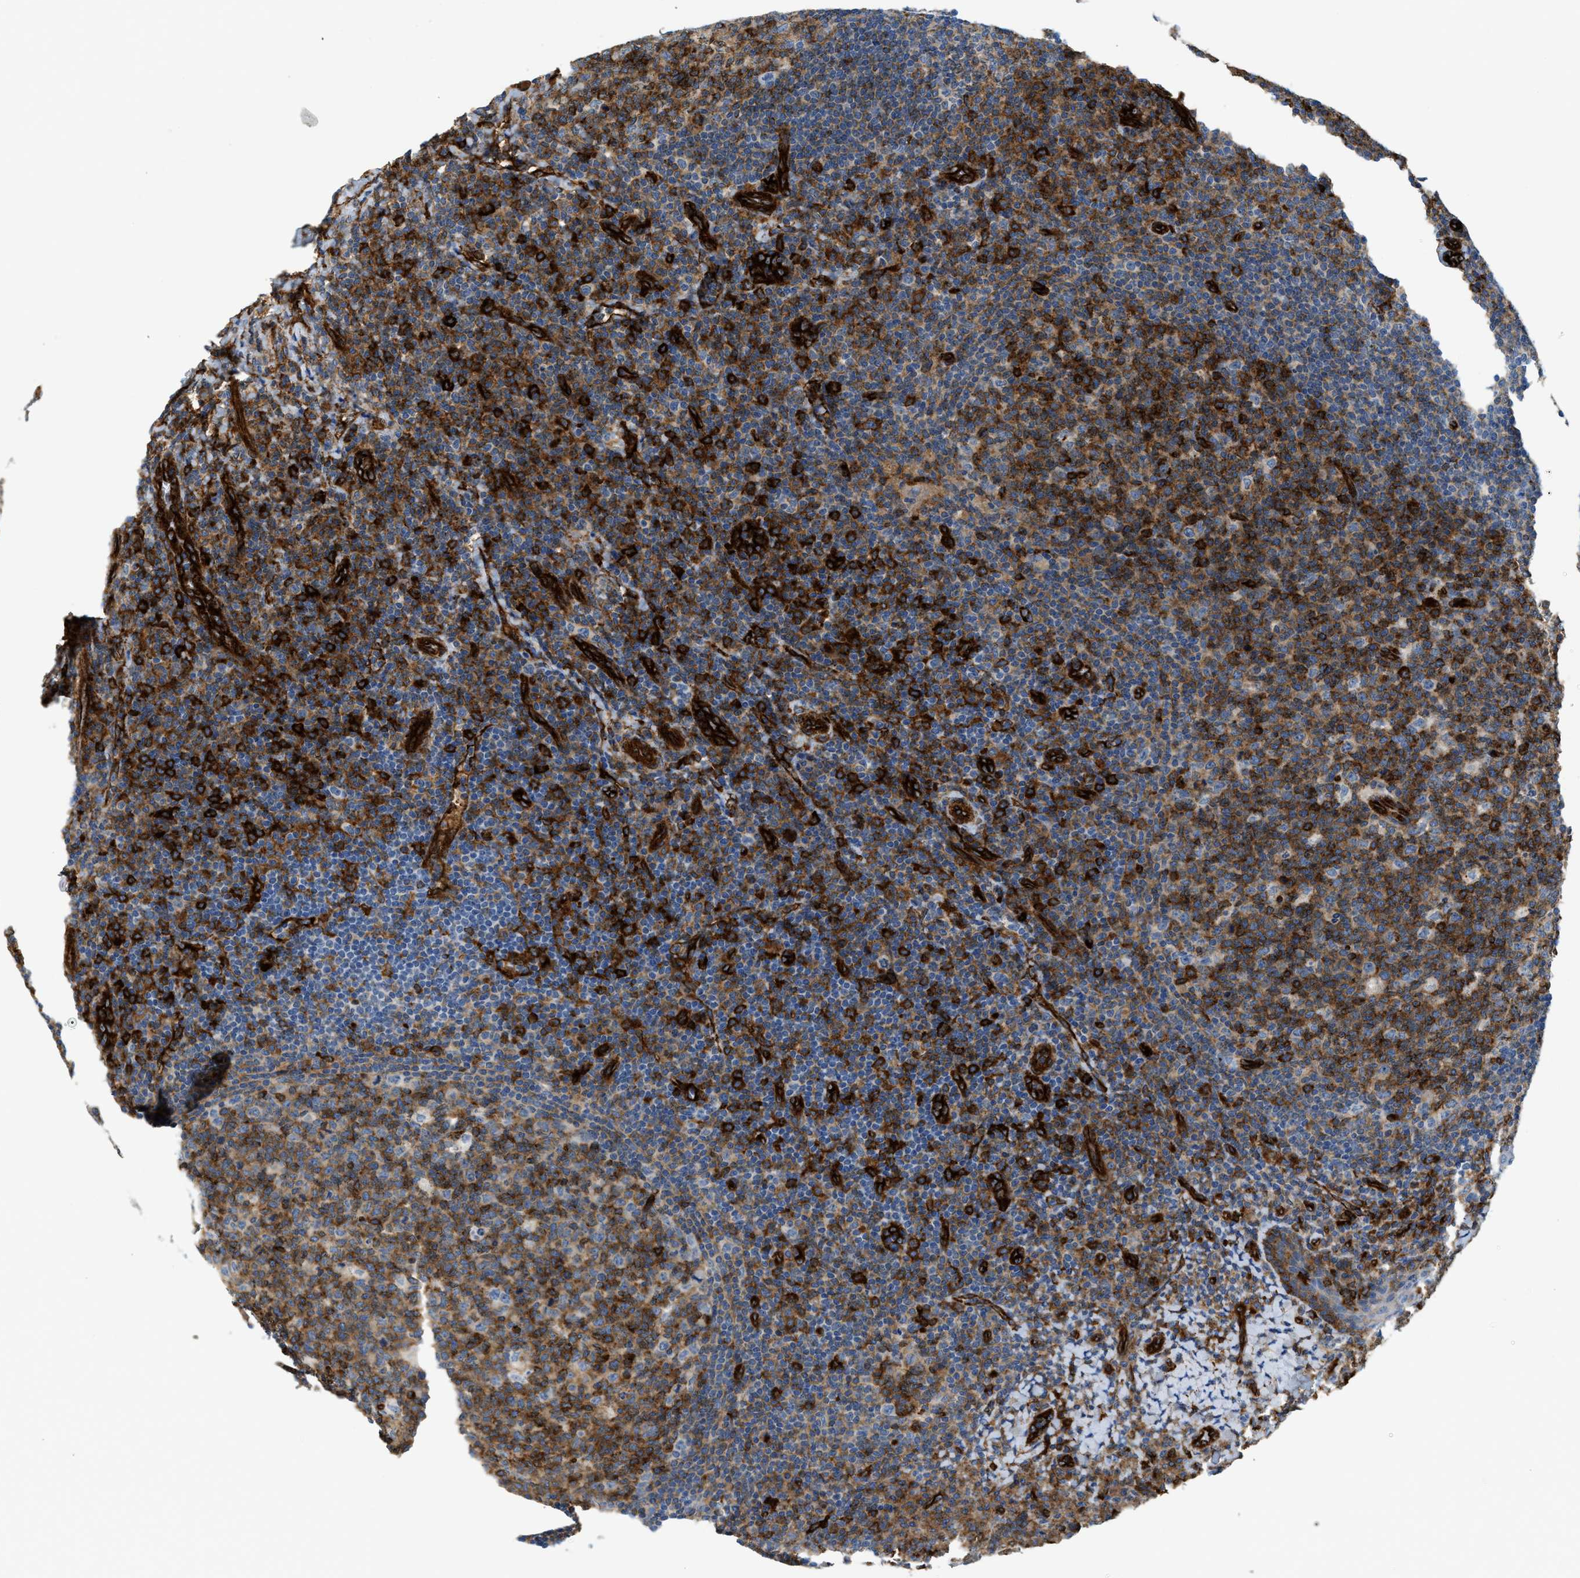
{"staining": {"intensity": "moderate", "quantity": "25%-75%", "location": "cytoplasmic/membranous"}, "tissue": "tonsil", "cell_type": "Germinal center cells", "image_type": "normal", "snomed": [{"axis": "morphology", "description": "Normal tissue, NOS"}, {"axis": "topography", "description": "Tonsil"}], "caption": "An IHC photomicrograph of normal tissue is shown. Protein staining in brown labels moderate cytoplasmic/membranous positivity in tonsil within germinal center cells. (DAB IHC with brightfield microscopy, high magnification).", "gene": "HIP1", "patient": {"sex": "male", "age": 17}}